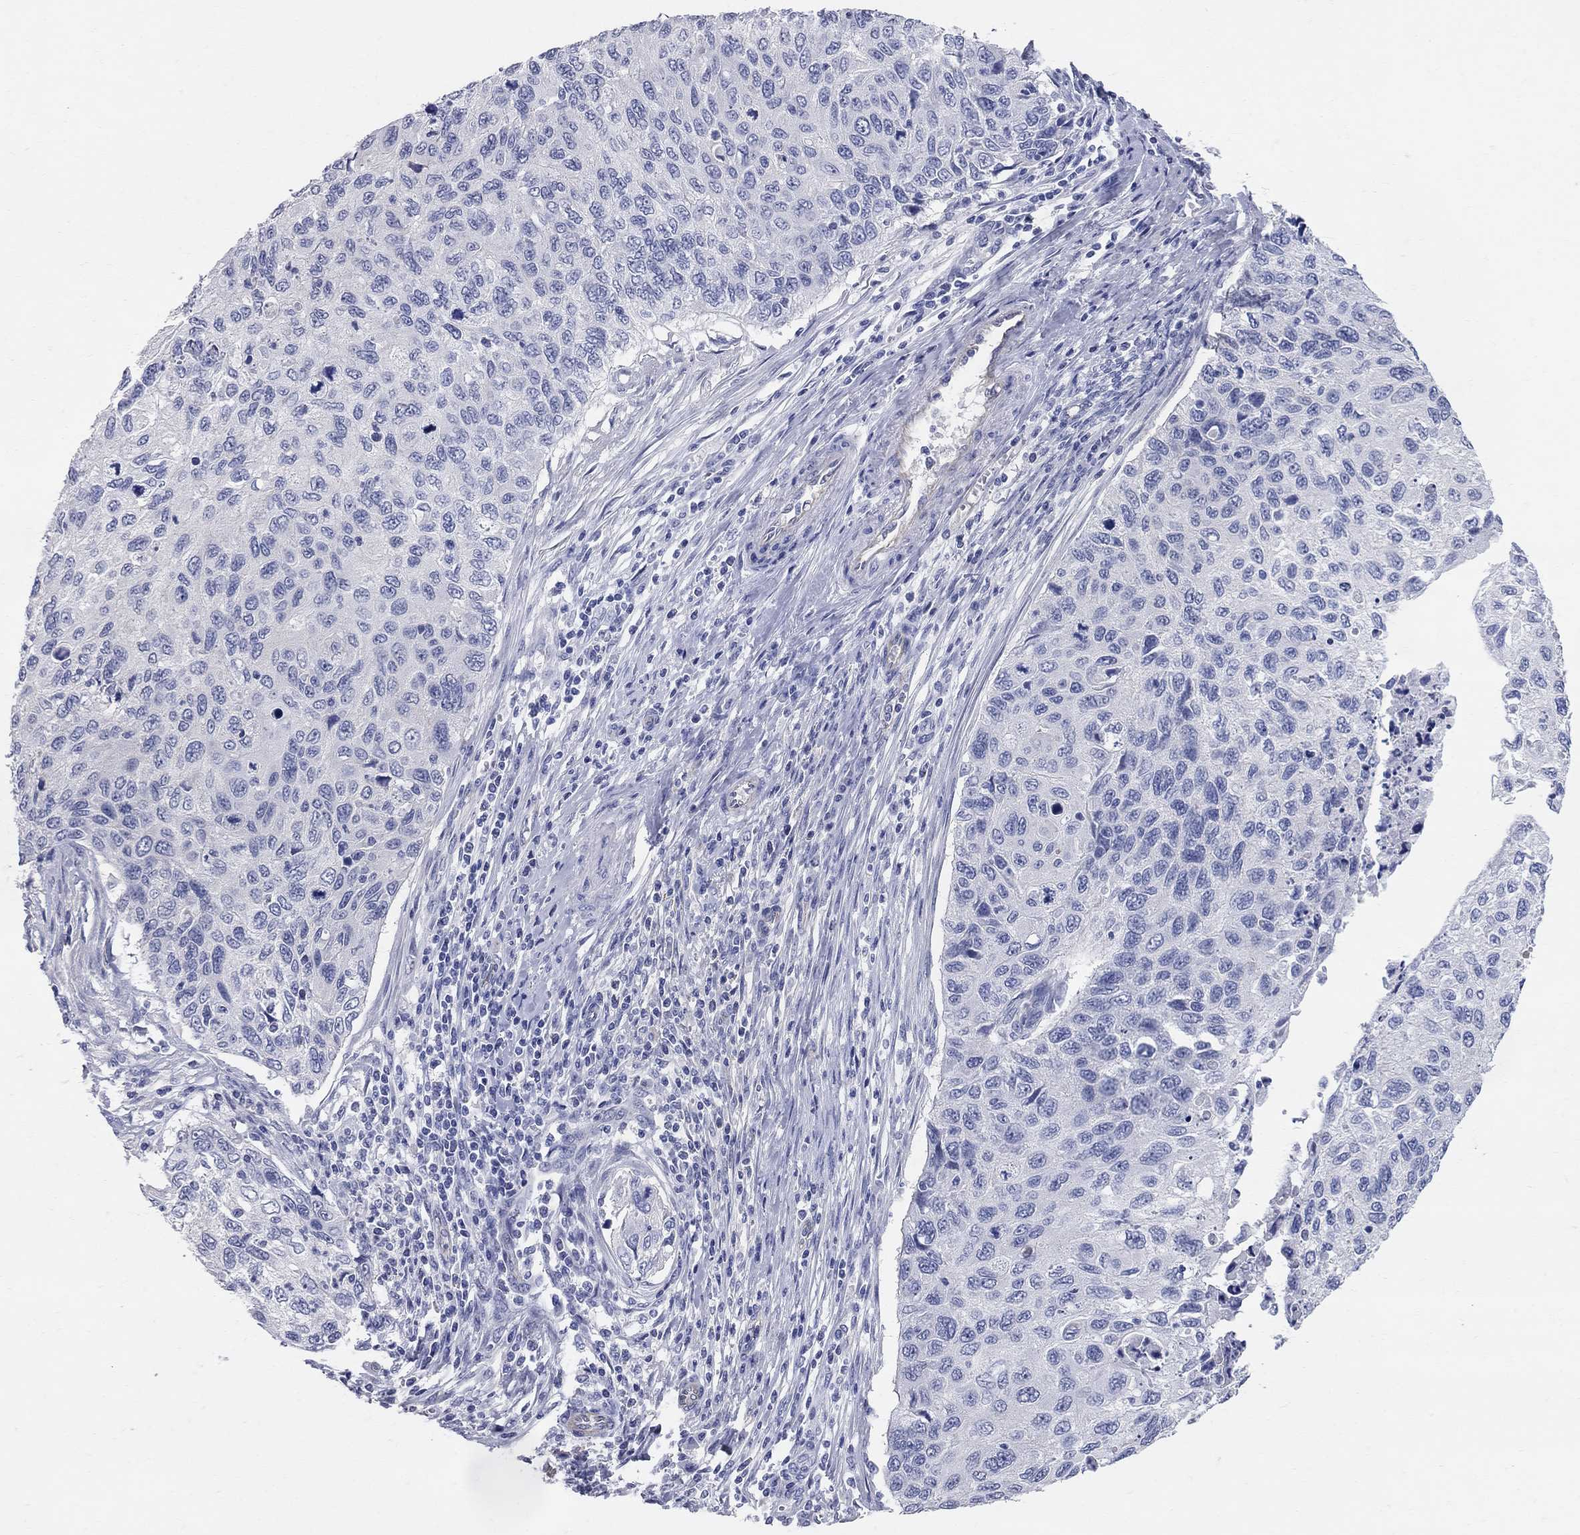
{"staining": {"intensity": "negative", "quantity": "none", "location": "none"}, "tissue": "cervical cancer", "cell_type": "Tumor cells", "image_type": "cancer", "snomed": [{"axis": "morphology", "description": "Squamous cell carcinoma, NOS"}, {"axis": "topography", "description": "Cervix"}], "caption": "This is an immunohistochemistry (IHC) photomicrograph of human cervical cancer. There is no expression in tumor cells.", "gene": "AOX1", "patient": {"sex": "female", "age": 70}}